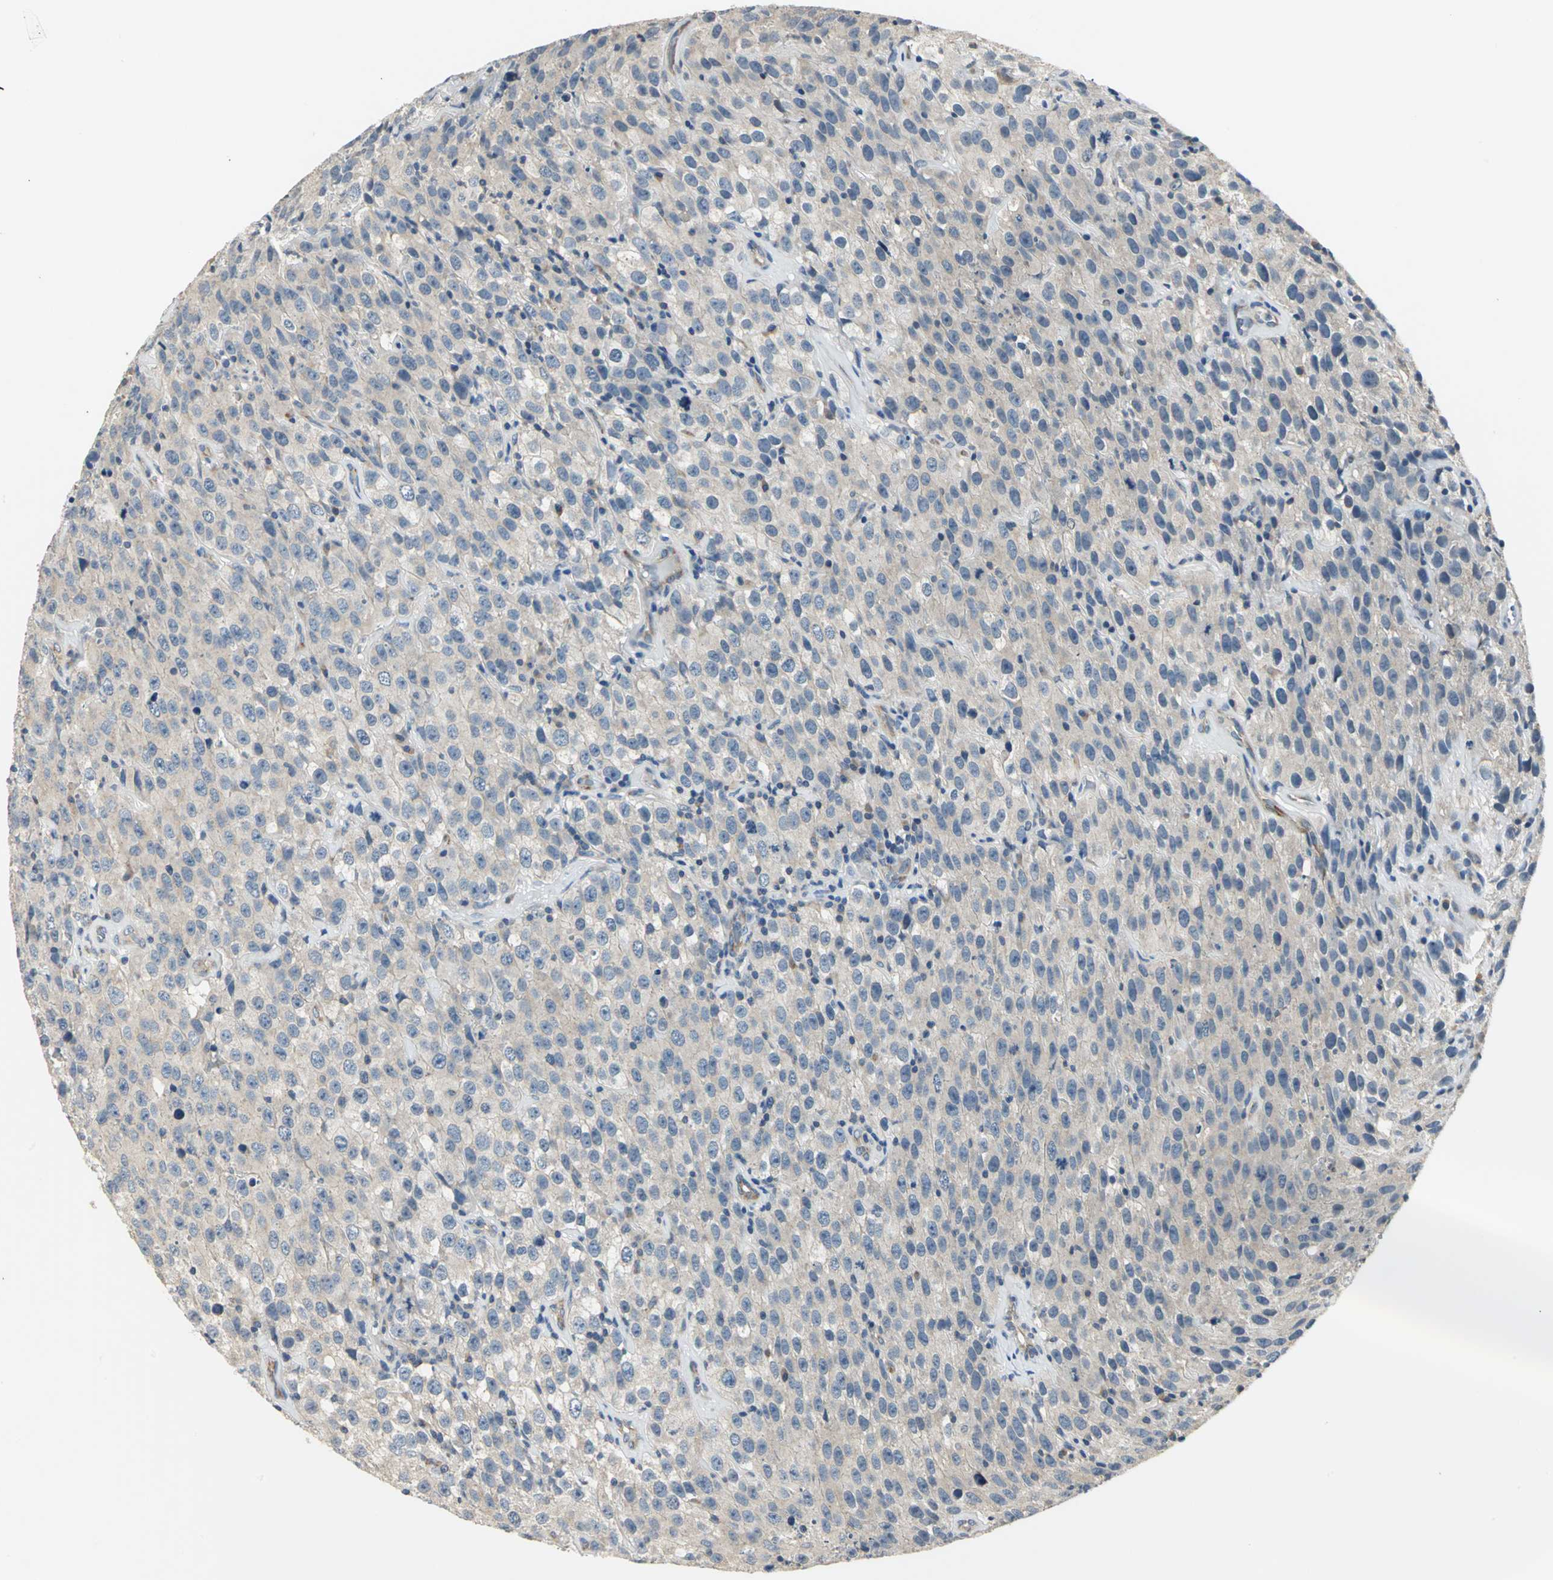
{"staining": {"intensity": "weak", "quantity": "<25%", "location": "cytoplasmic/membranous"}, "tissue": "testis cancer", "cell_type": "Tumor cells", "image_type": "cancer", "snomed": [{"axis": "morphology", "description": "Seminoma, NOS"}, {"axis": "topography", "description": "Testis"}], "caption": "High magnification brightfield microscopy of seminoma (testis) stained with DAB (3,3'-diaminobenzidine) (brown) and counterstained with hematoxylin (blue): tumor cells show no significant positivity.", "gene": "B3GNT2", "patient": {"sex": "male", "age": 52}}